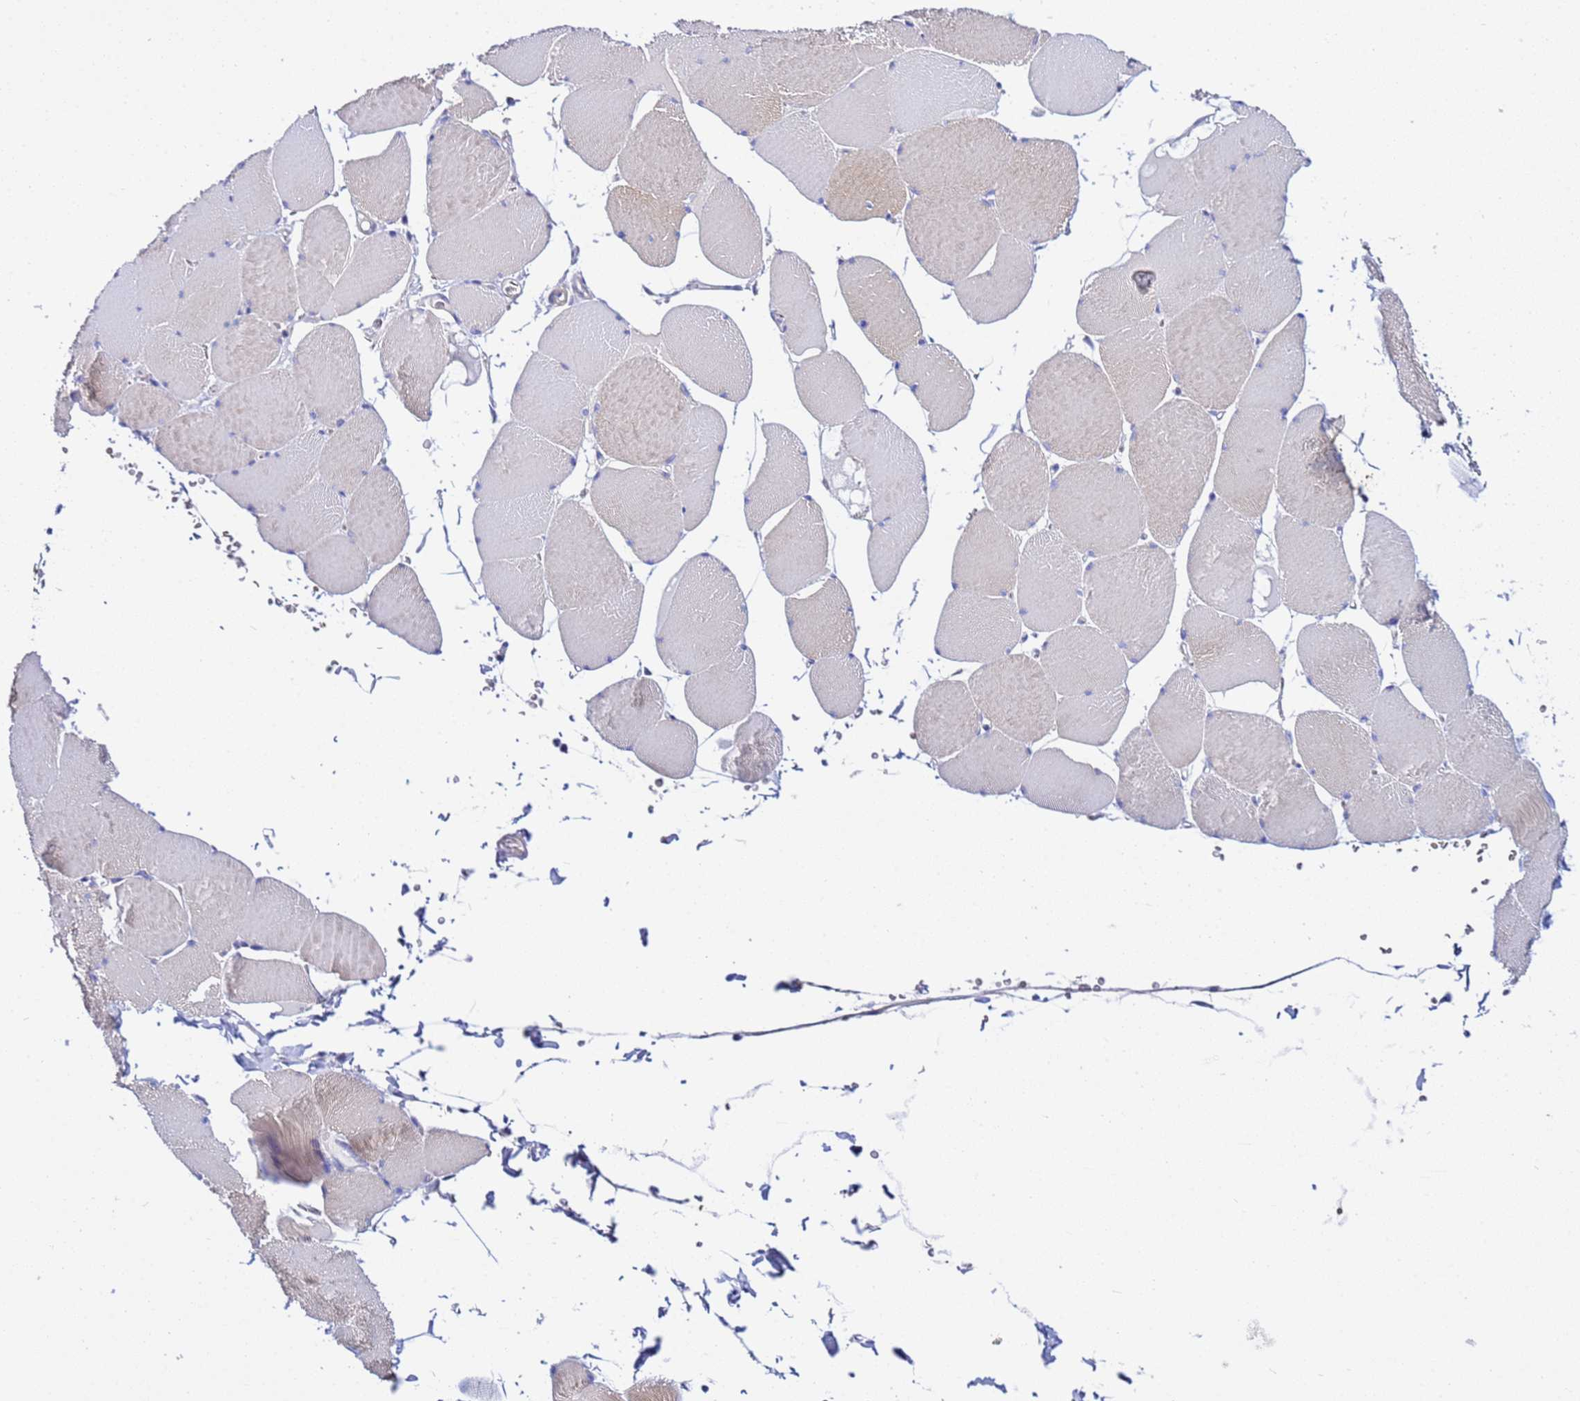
{"staining": {"intensity": "weak", "quantity": "25%-75%", "location": "cytoplasmic/membranous"}, "tissue": "skeletal muscle", "cell_type": "Myocytes", "image_type": "normal", "snomed": [{"axis": "morphology", "description": "Normal tissue, NOS"}, {"axis": "topography", "description": "Skeletal muscle"}, {"axis": "topography", "description": "Head-Neck"}], "caption": "Immunohistochemical staining of benign skeletal muscle shows low levels of weak cytoplasmic/membranous staining in about 25%-75% of myocytes.", "gene": "USP18", "patient": {"sex": "male", "age": 66}}